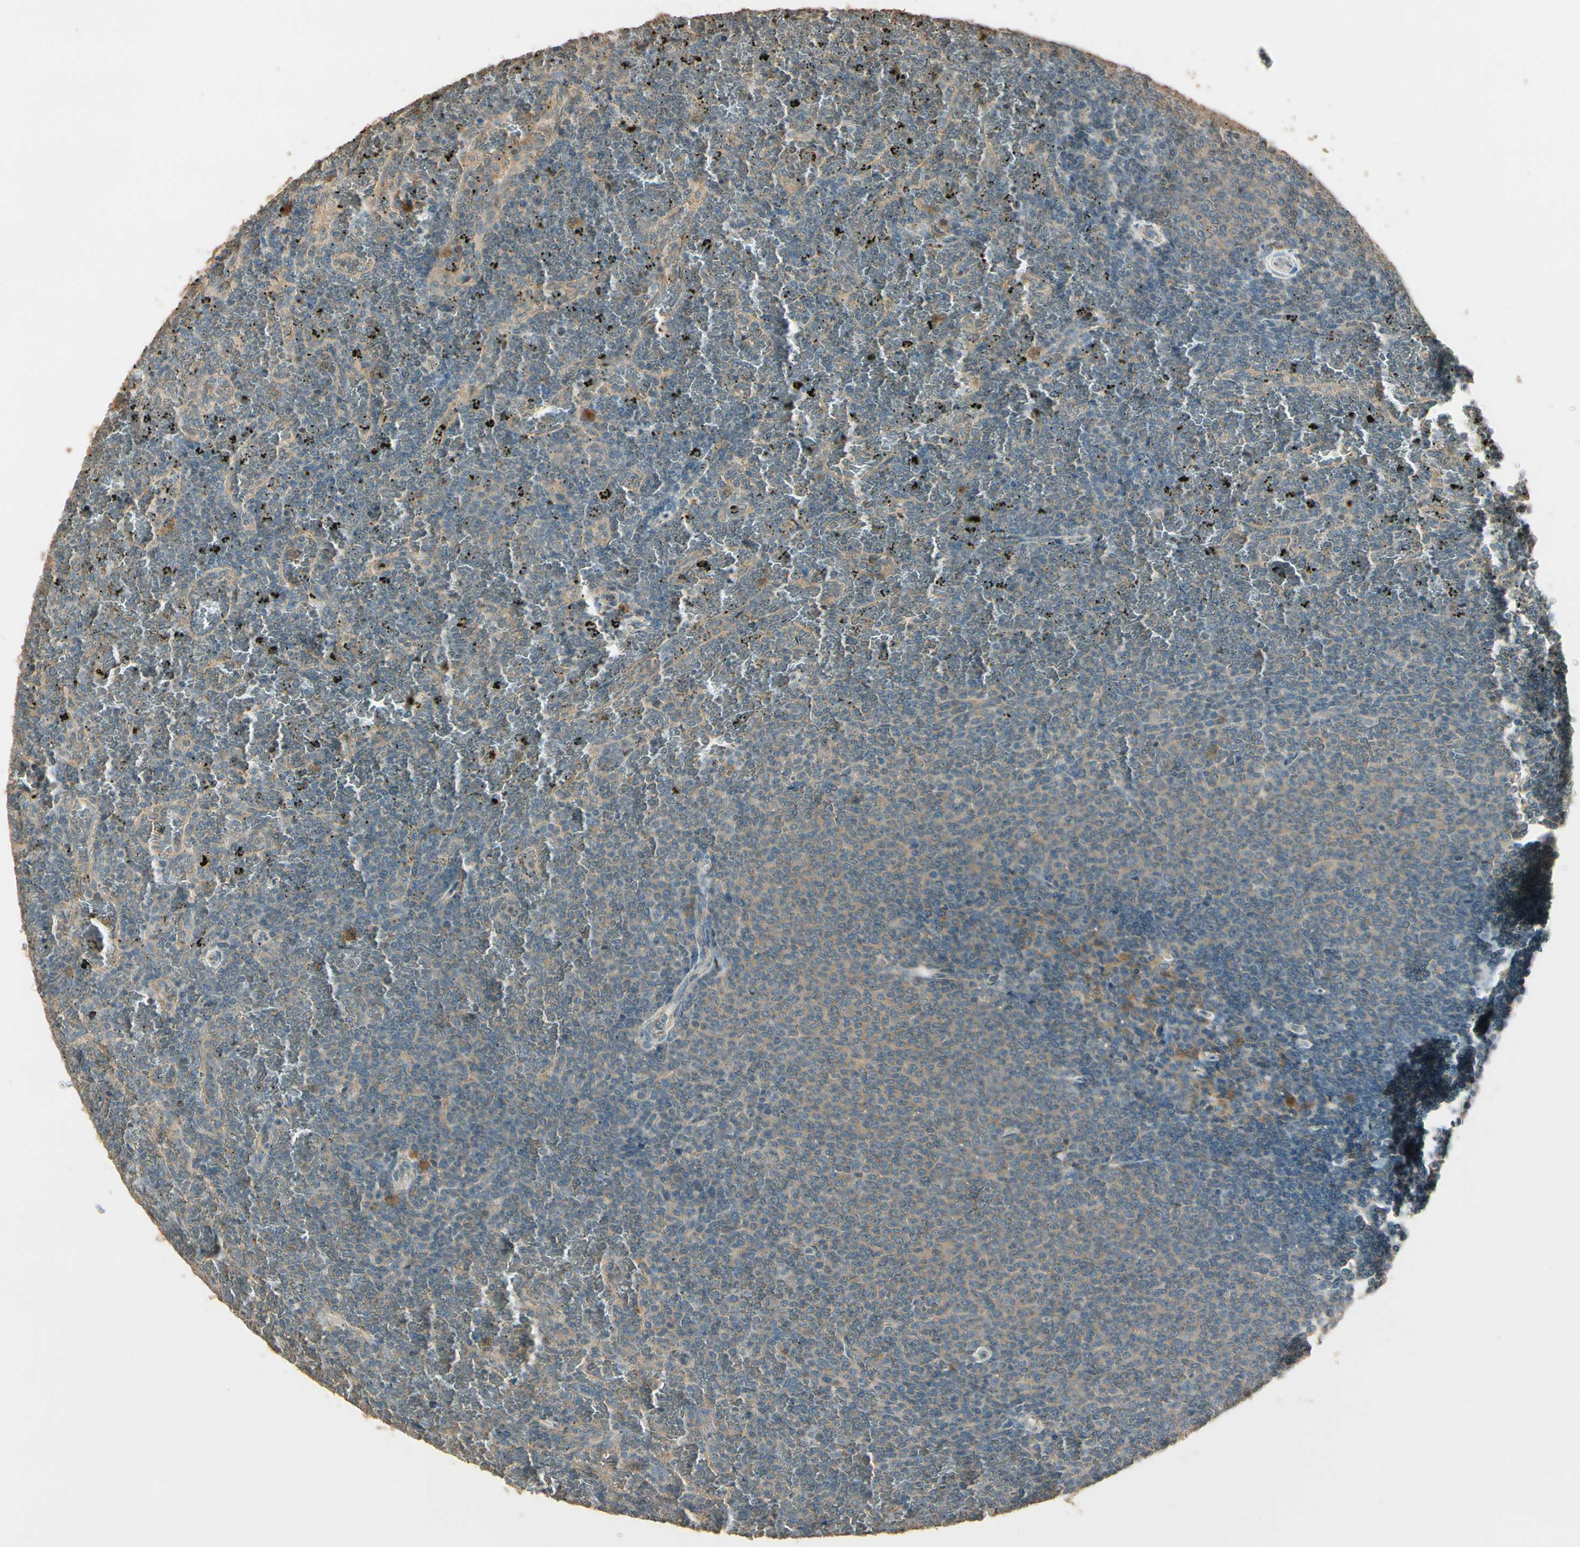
{"staining": {"intensity": "weak", "quantity": "25%-75%", "location": "cytoplasmic/membranous"}, "tissue": "lymphoma", "cell_type": "Tumor cells", "image_type": "cancer", "snomed": [{"axis": "morphology", "description": "Malignant lymphoma, non-Hodgkin's type, Low grade"}, {"axis": "topography", "description": "Spleen"}], "caption": "Tumor cells demonstrate low levels of weak cytoplasmic/membranous expression in approximately 25%-75% of cells in malignant lymphoma, non-Hodgkin's type (low-grade).", "gene": "PLXNA1", "patient": {"sex": "female", "age": 77}}